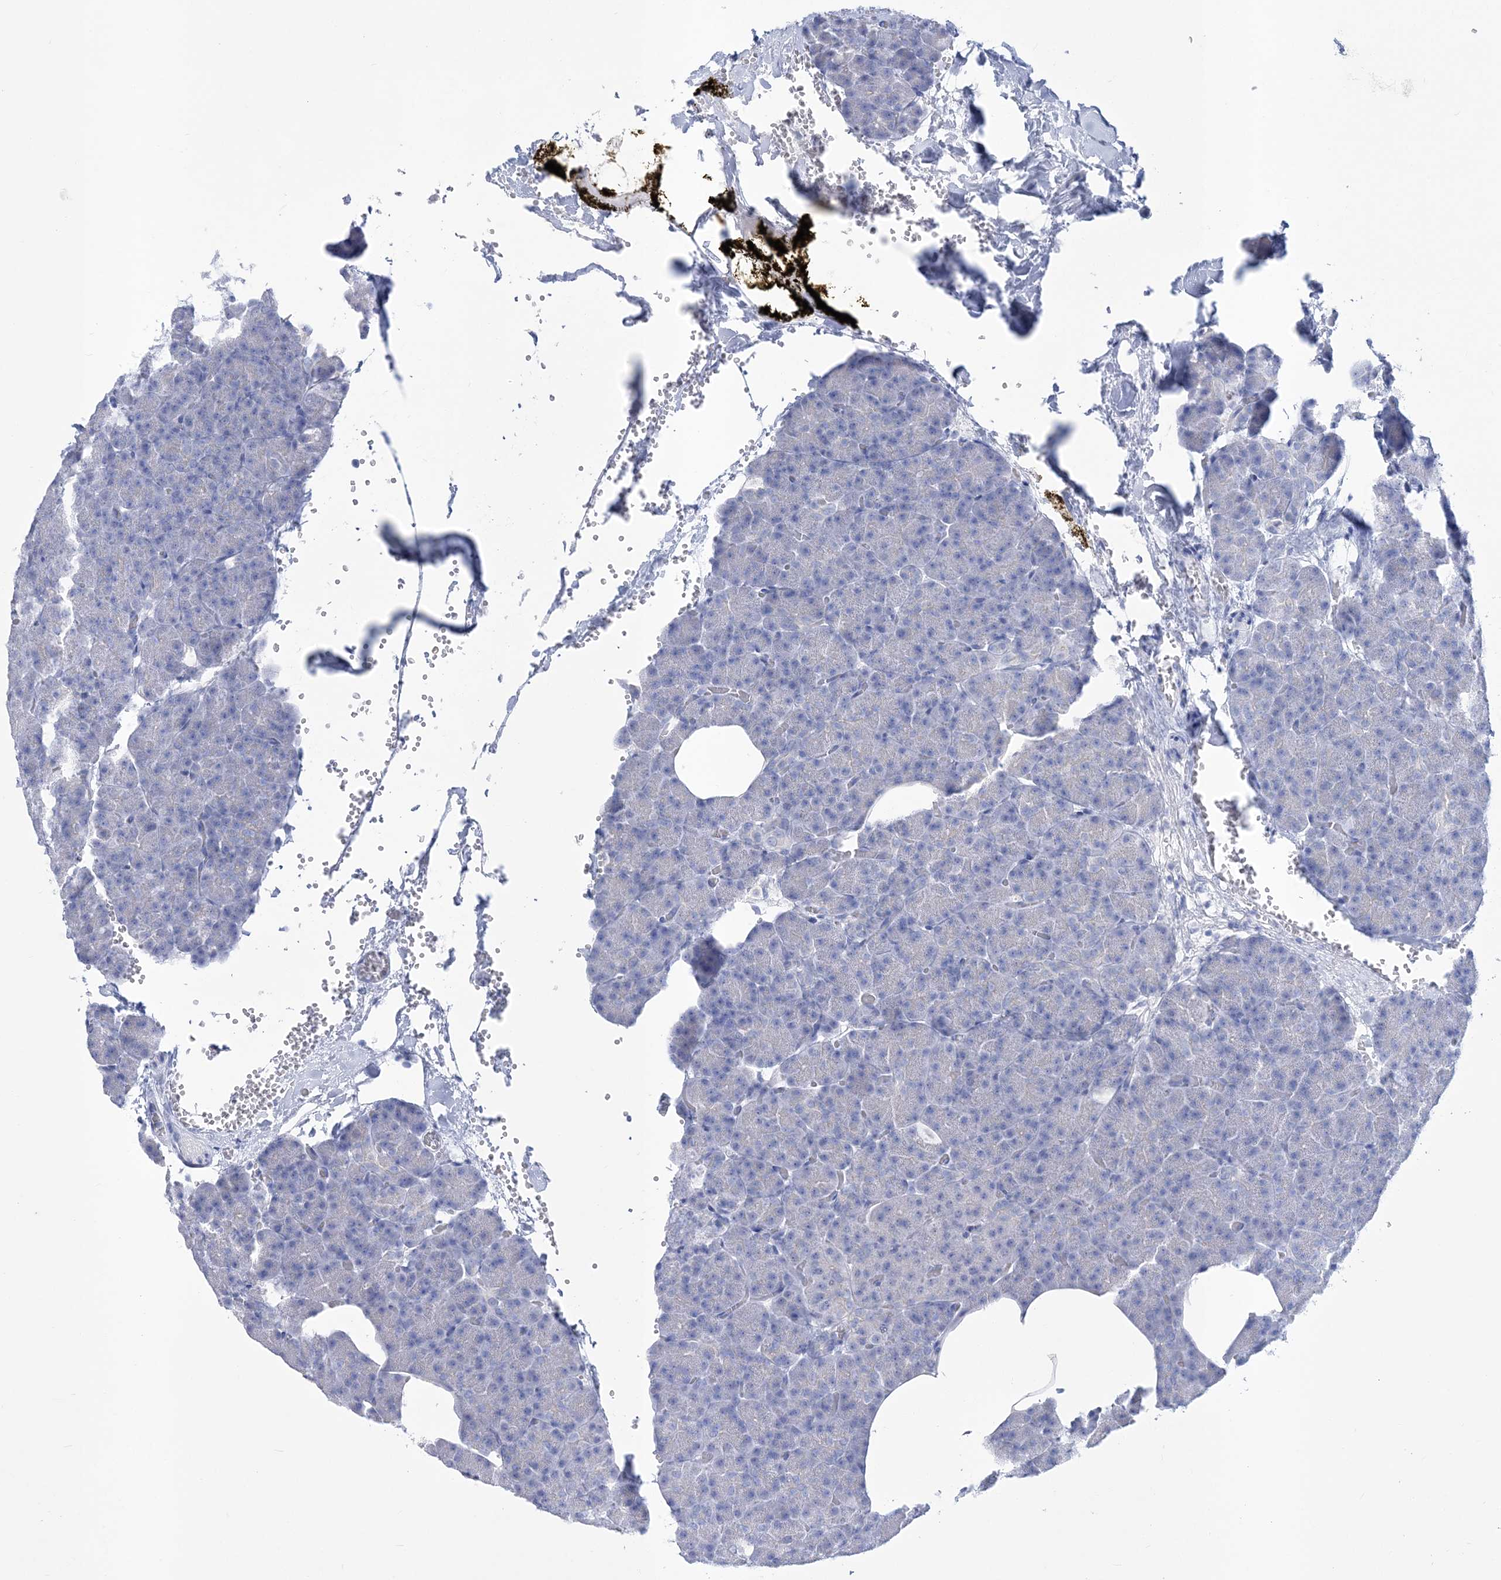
{"staining": {"intensity": "negative", "quantity": "none", "location": "none"}, "tissue": "pancreas", "cell_type": "Exocrine glandular cells", "image_type": "normal", "snomed": [{"axis": "morphology", "description": "Normal tissue, NOS"}, {"axis": "morphology", "description": "Carcinoid, malignant, NOS"}, {"axis": "topography", "description": "Pancreas"}], "caption": "An image of human pancreas is negative for staining in exocrine glandular cells.", "gene": "RBP2", "patient": {"sex": "female", "age": 35}}